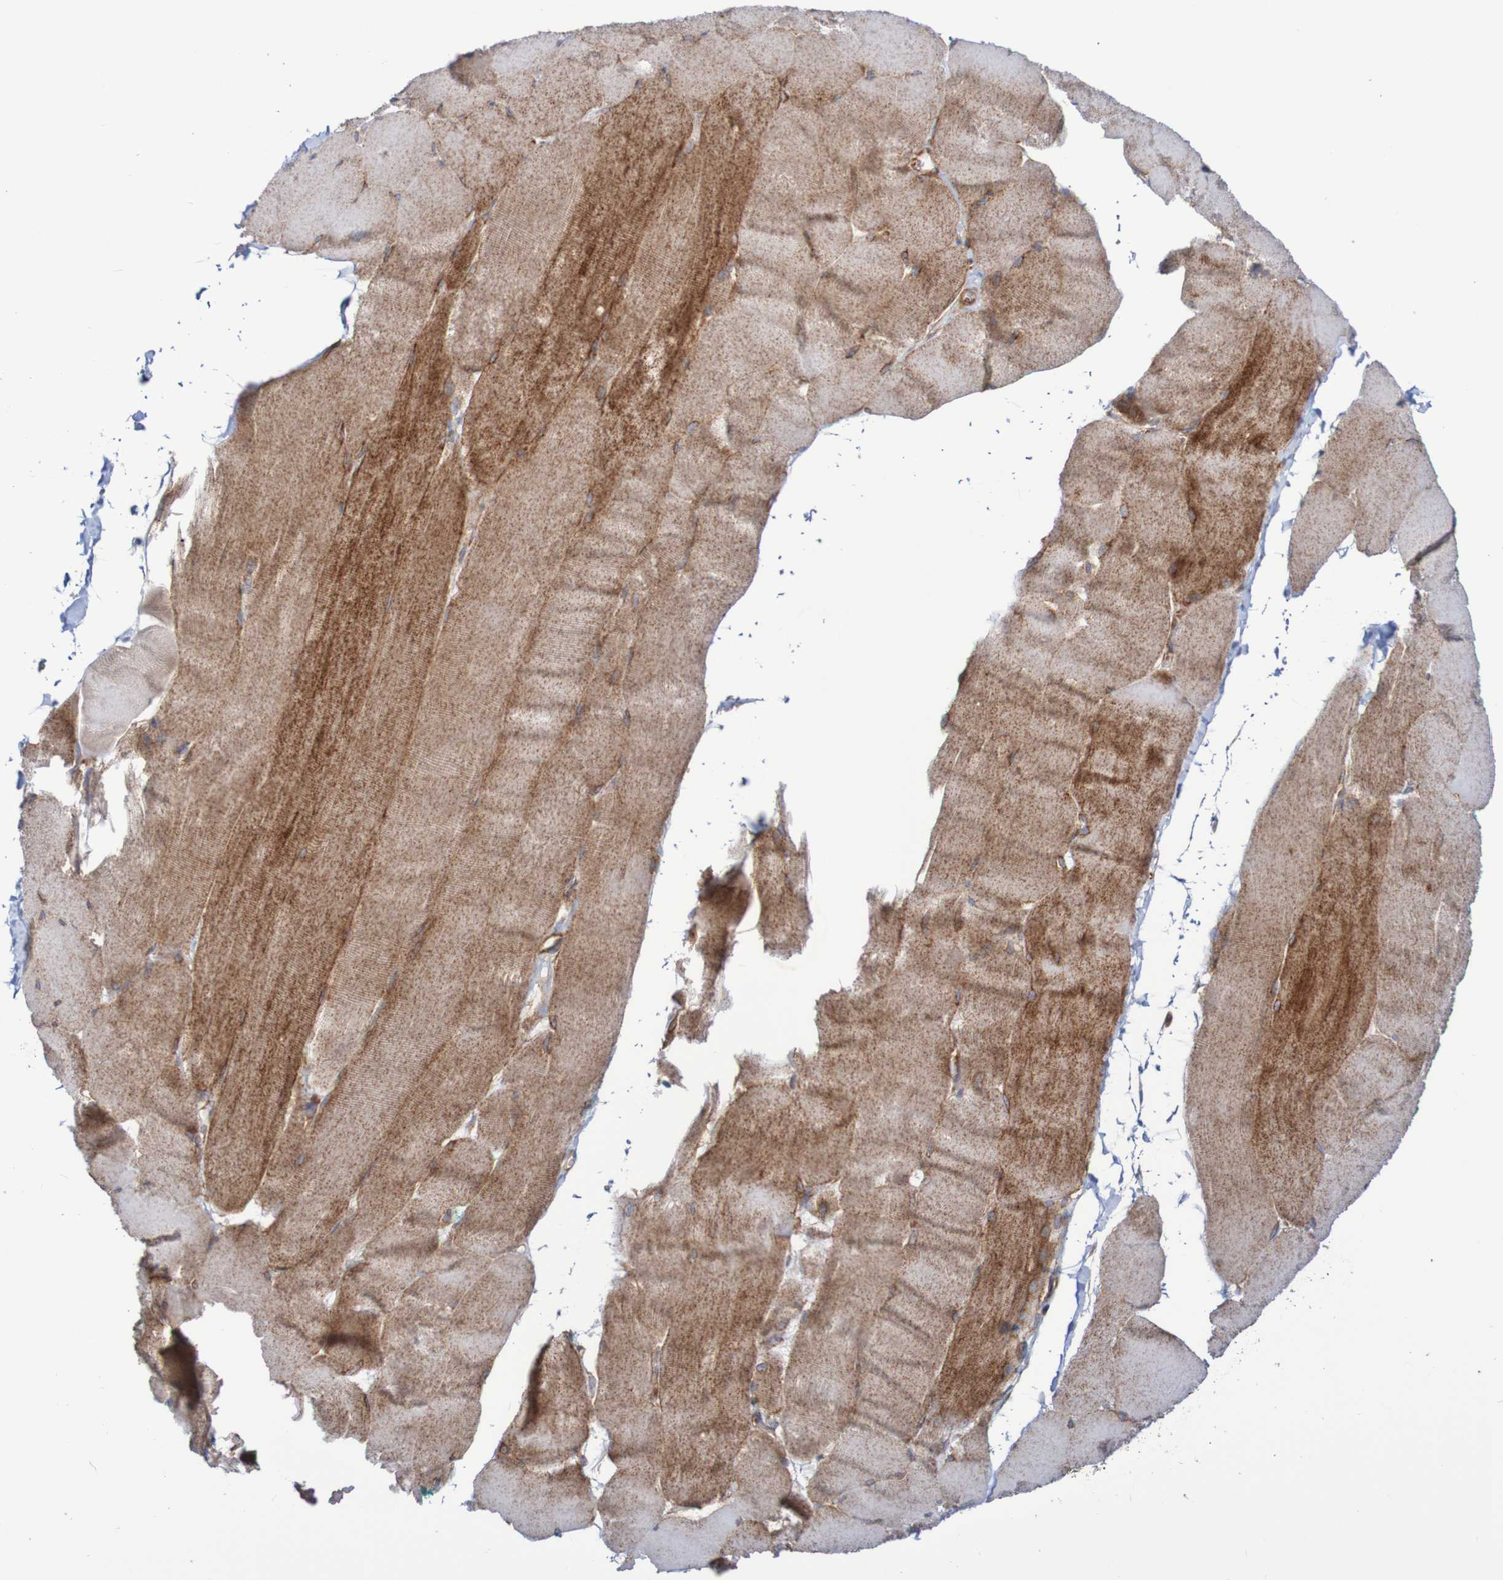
{"staining": {"intensity": "moderate", "quantity": ">75%", "location": "cytoplasmic/membranous"}, "tissue": "skeletal muscle", "cell_type": "Myocytes", "image_type": "normal", "snomed": [{"axis": "morphology", "description": "Normal tissue, NOS"}, {"axis": "morphology", "description": "Squamous cell carcinoma, NOS"}, {"axis": "topography", "description": "Skeletal muscle"}], "caption": "A brown stain highlights moderate cytoplasmic/membranous expression of a protein in myocytes of benign skeletal muscle. (IHC, brightfield microscopy, high magnification).", "gene": "FXR2", "patient": {"sex": "male", "age": 51}}